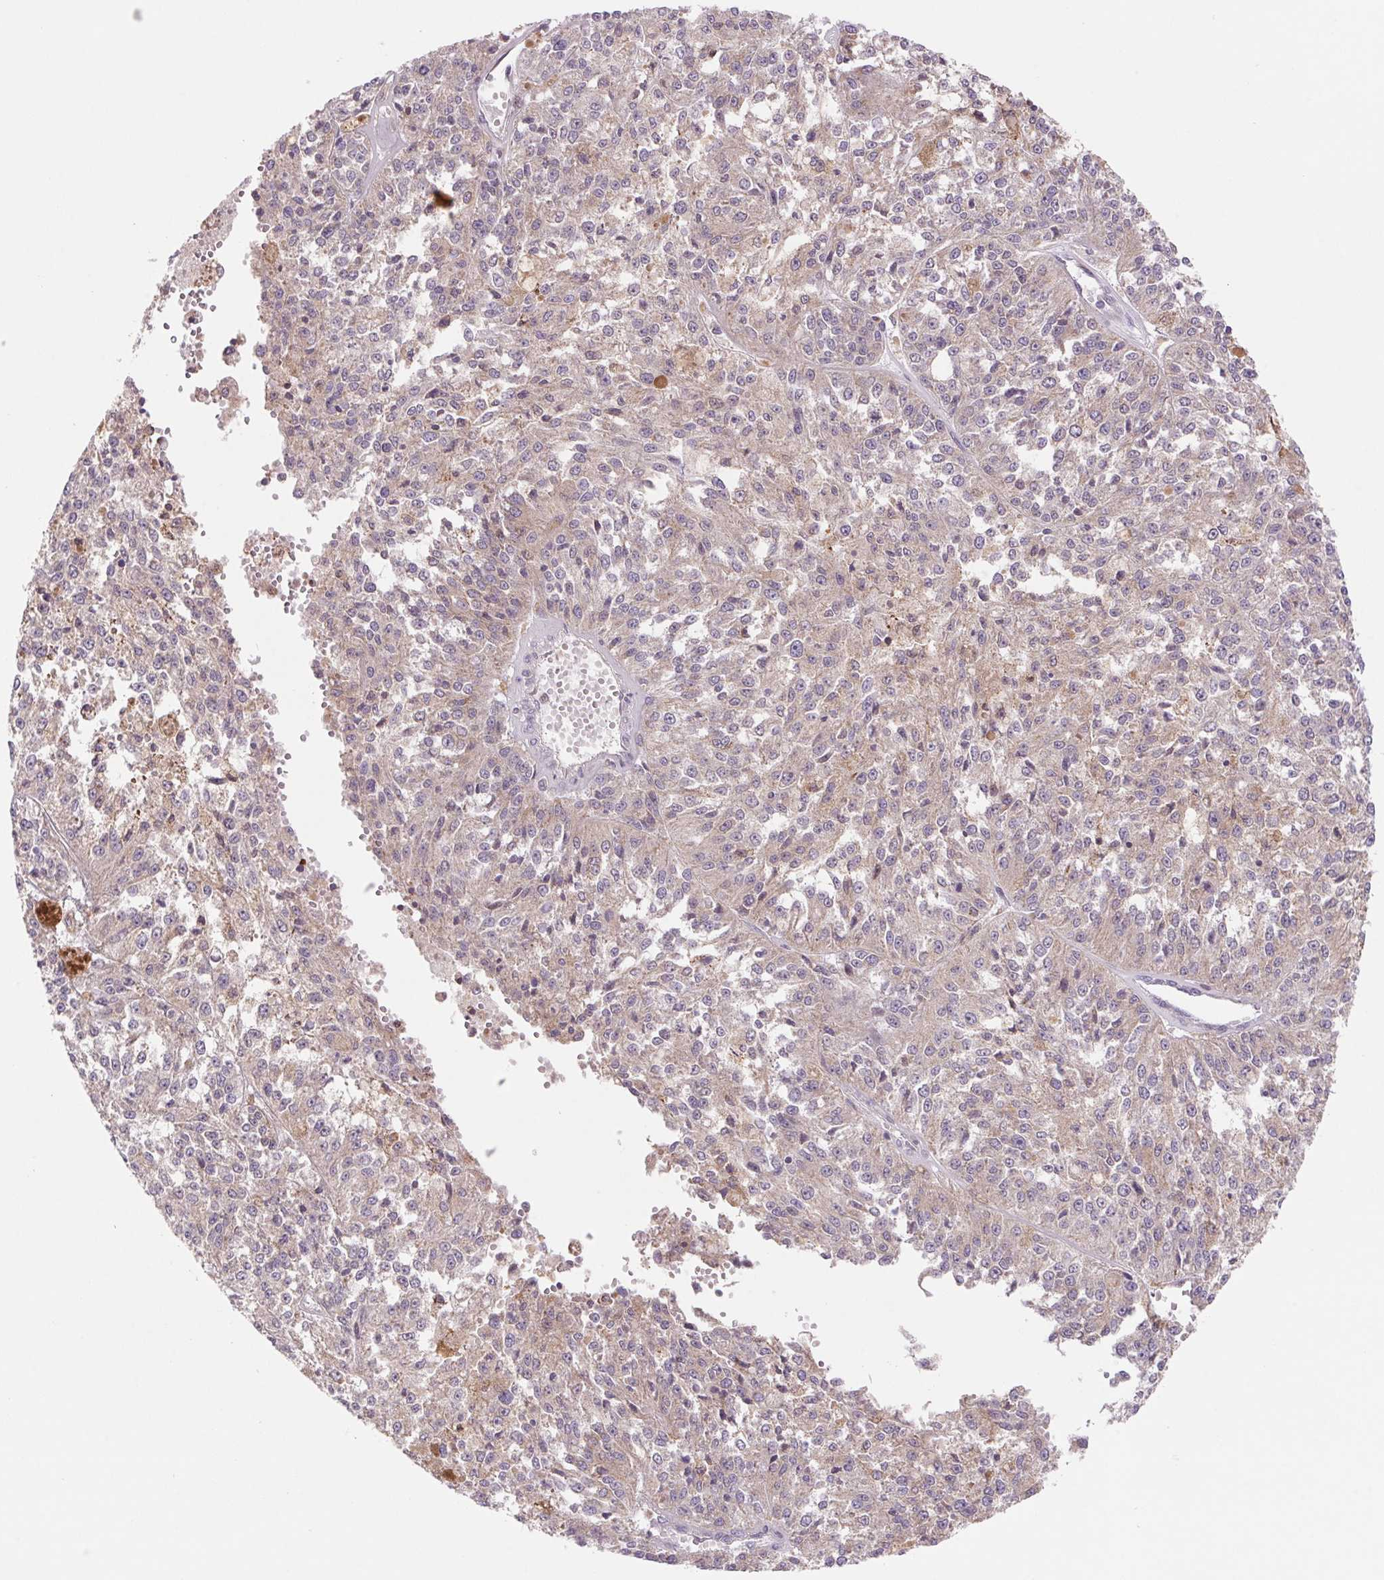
{"staining": {"intensity": "weak", "quantity": ">75%", "location": "cytoplasmic/membranous"}, "tissue": "melanoma", "cell_type": "Tumor cells", "image_type": "cancer", "snomed": [{"axis": "morphology", "description": "Malignant melanoma, Metastatic site"}, {"axis": "topography", "description": "Lymph node"}], "caption": "Brown immunohistochemical staining in melanoma exhibits weak cytoplasmic/membranous staining in approximately >75% of tumor cells.", "gene": "KLHL20", "patient": {"sex": "female", "age": 64}}